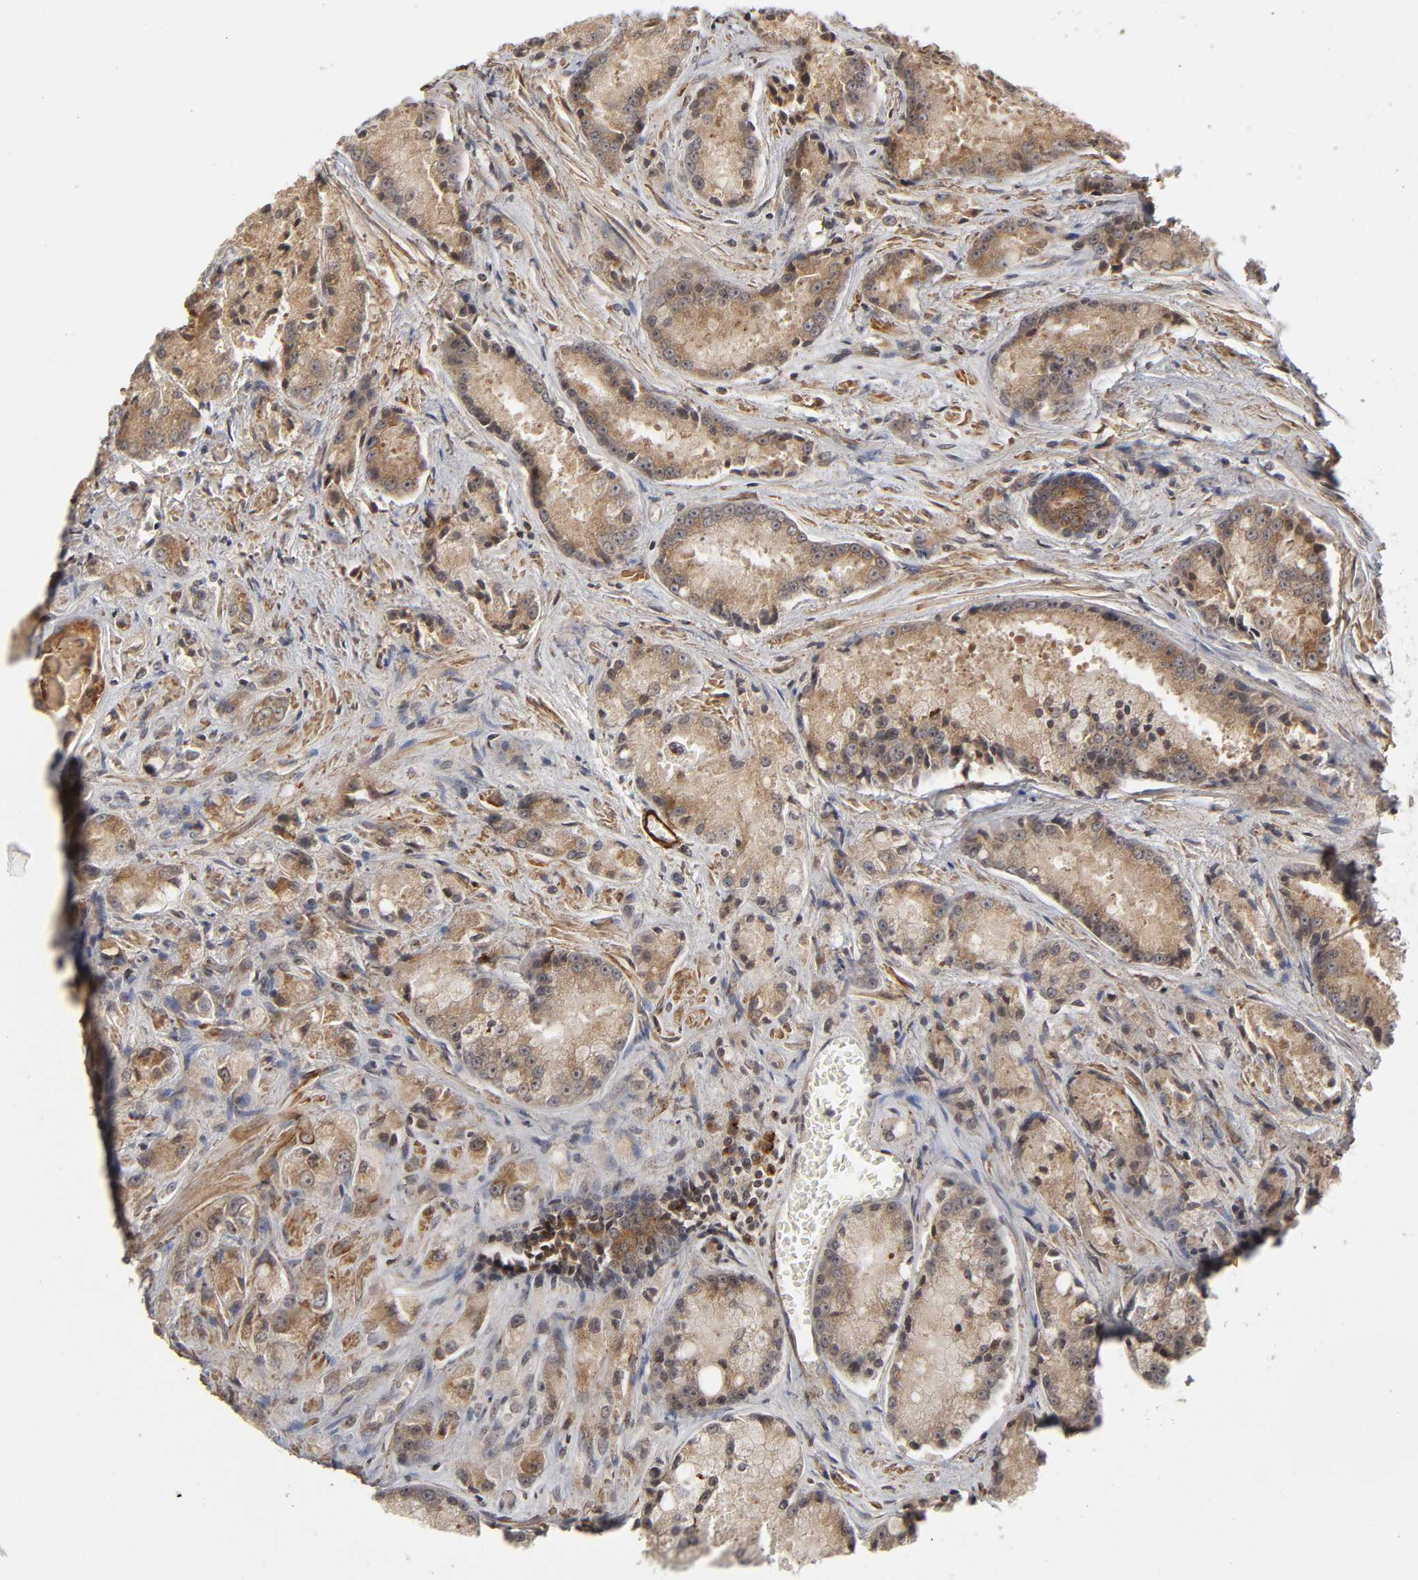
{"staining": {"intensity": "moderate", "quantity": ">75%", "location": "cytoplasmic/membranous"}, "tissue": "prostate cancer", "cell_type": "Tumor cells", "image_type": "cancer", "snomed": [{"axis": "morphology", "description": "Adenocarcinoma, Low grade"}, {"axis": "topography", "description": "Prostate"}], "caption": "Protein staining of low-grade adenocarcinoma (prostate) tissue reveals moderate cytoplasmic/membranous staining in approximately >75% of tumor cells.", "gene": "GNPTG", "patient": {"sex": "male", "age": 64}}